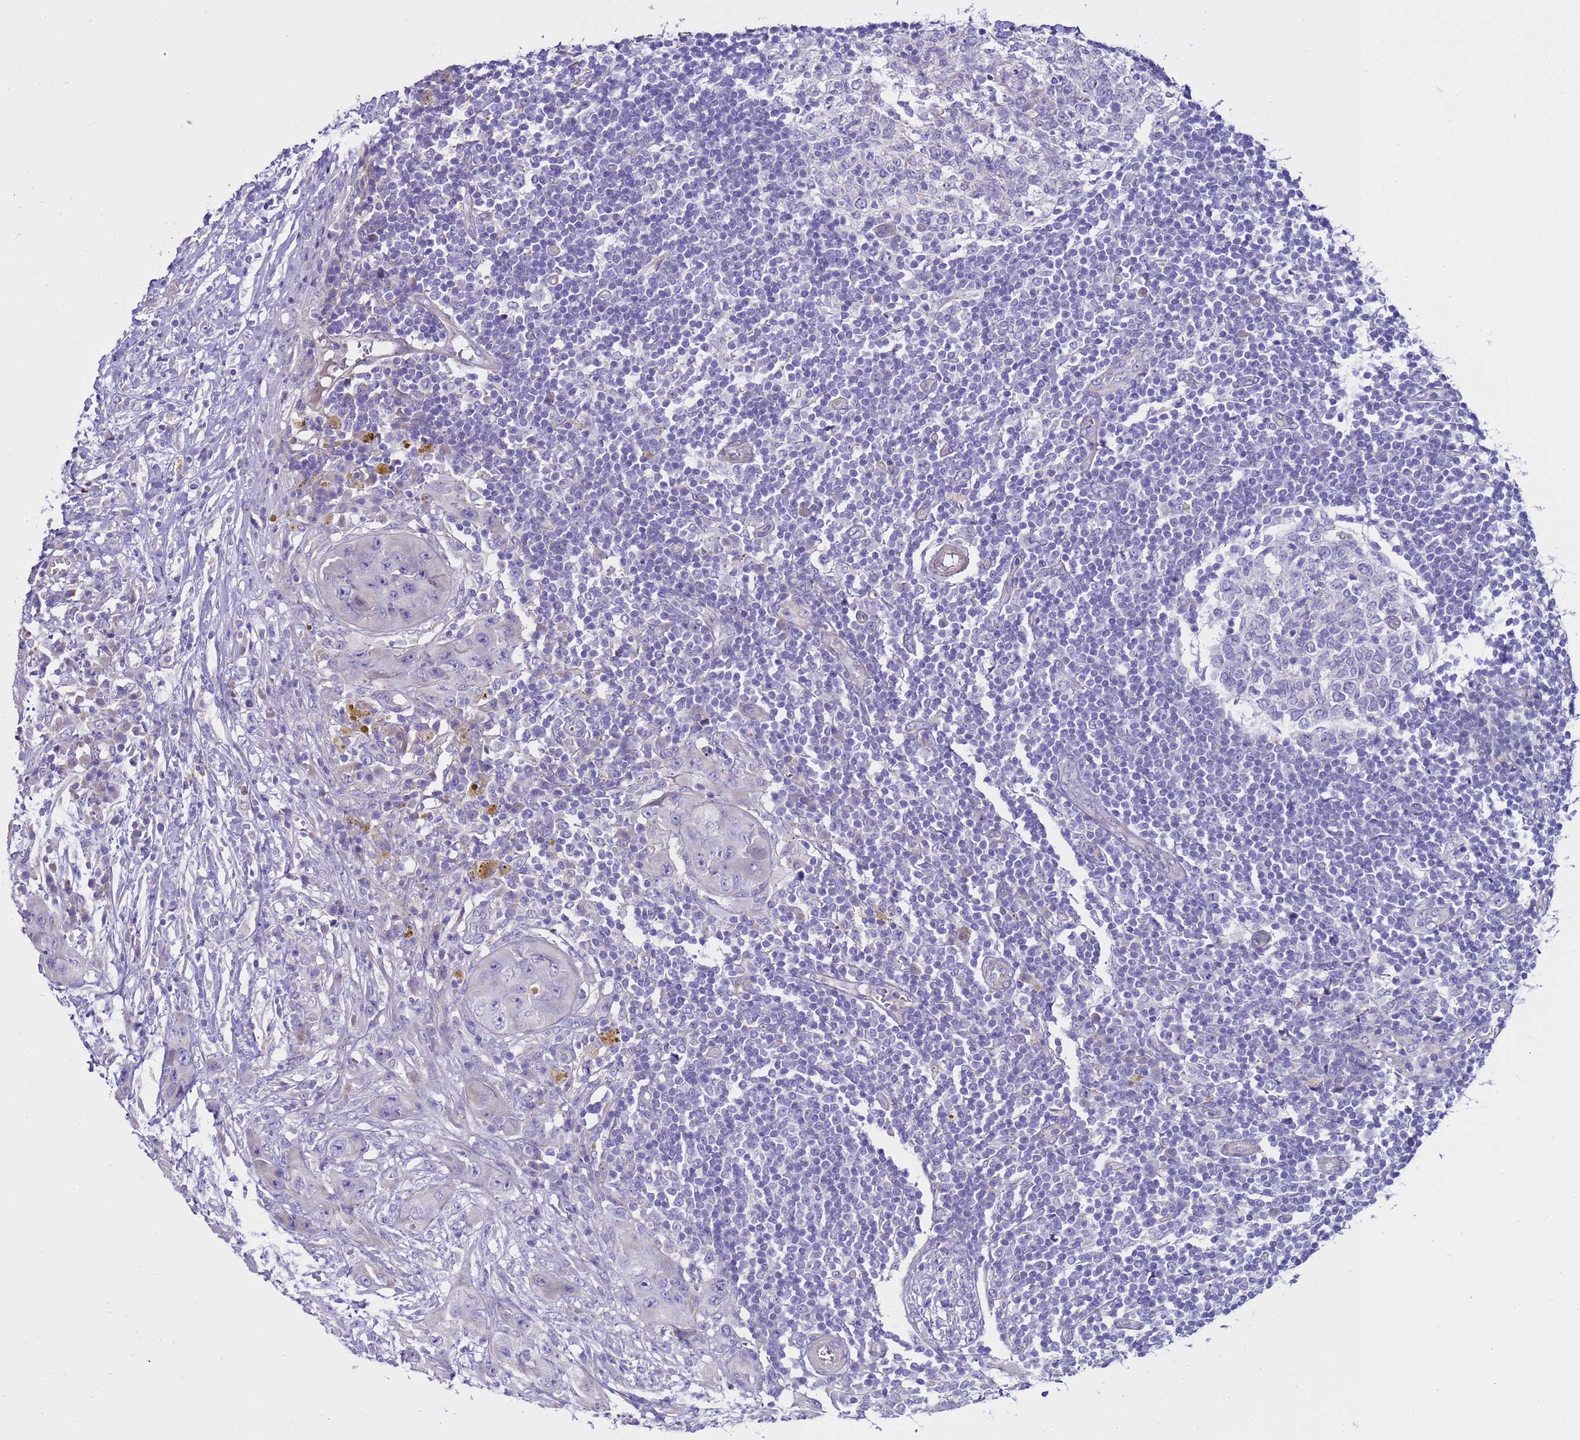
{"staining": {"intensity": "negative", "quantity": "none", "location": "none"}, "tissue": "lymph node", "cell_type": "Germinal center cells", "image_type": "normal", "snomed": [{"axis": "morphology", "description": "Normal tissue, NOS"}, {"axis": "morphology", "description": "Squamous cell carcinoma, metastatic, NOS"}, {"axis": "topography", "description": "Lymph node"}], "caption": "Image shows no protein staining in germinal center cells of unremarkable lymph node.", "gene": "RIPPLY2", "patient": {"sex": "male", "age": 73}}